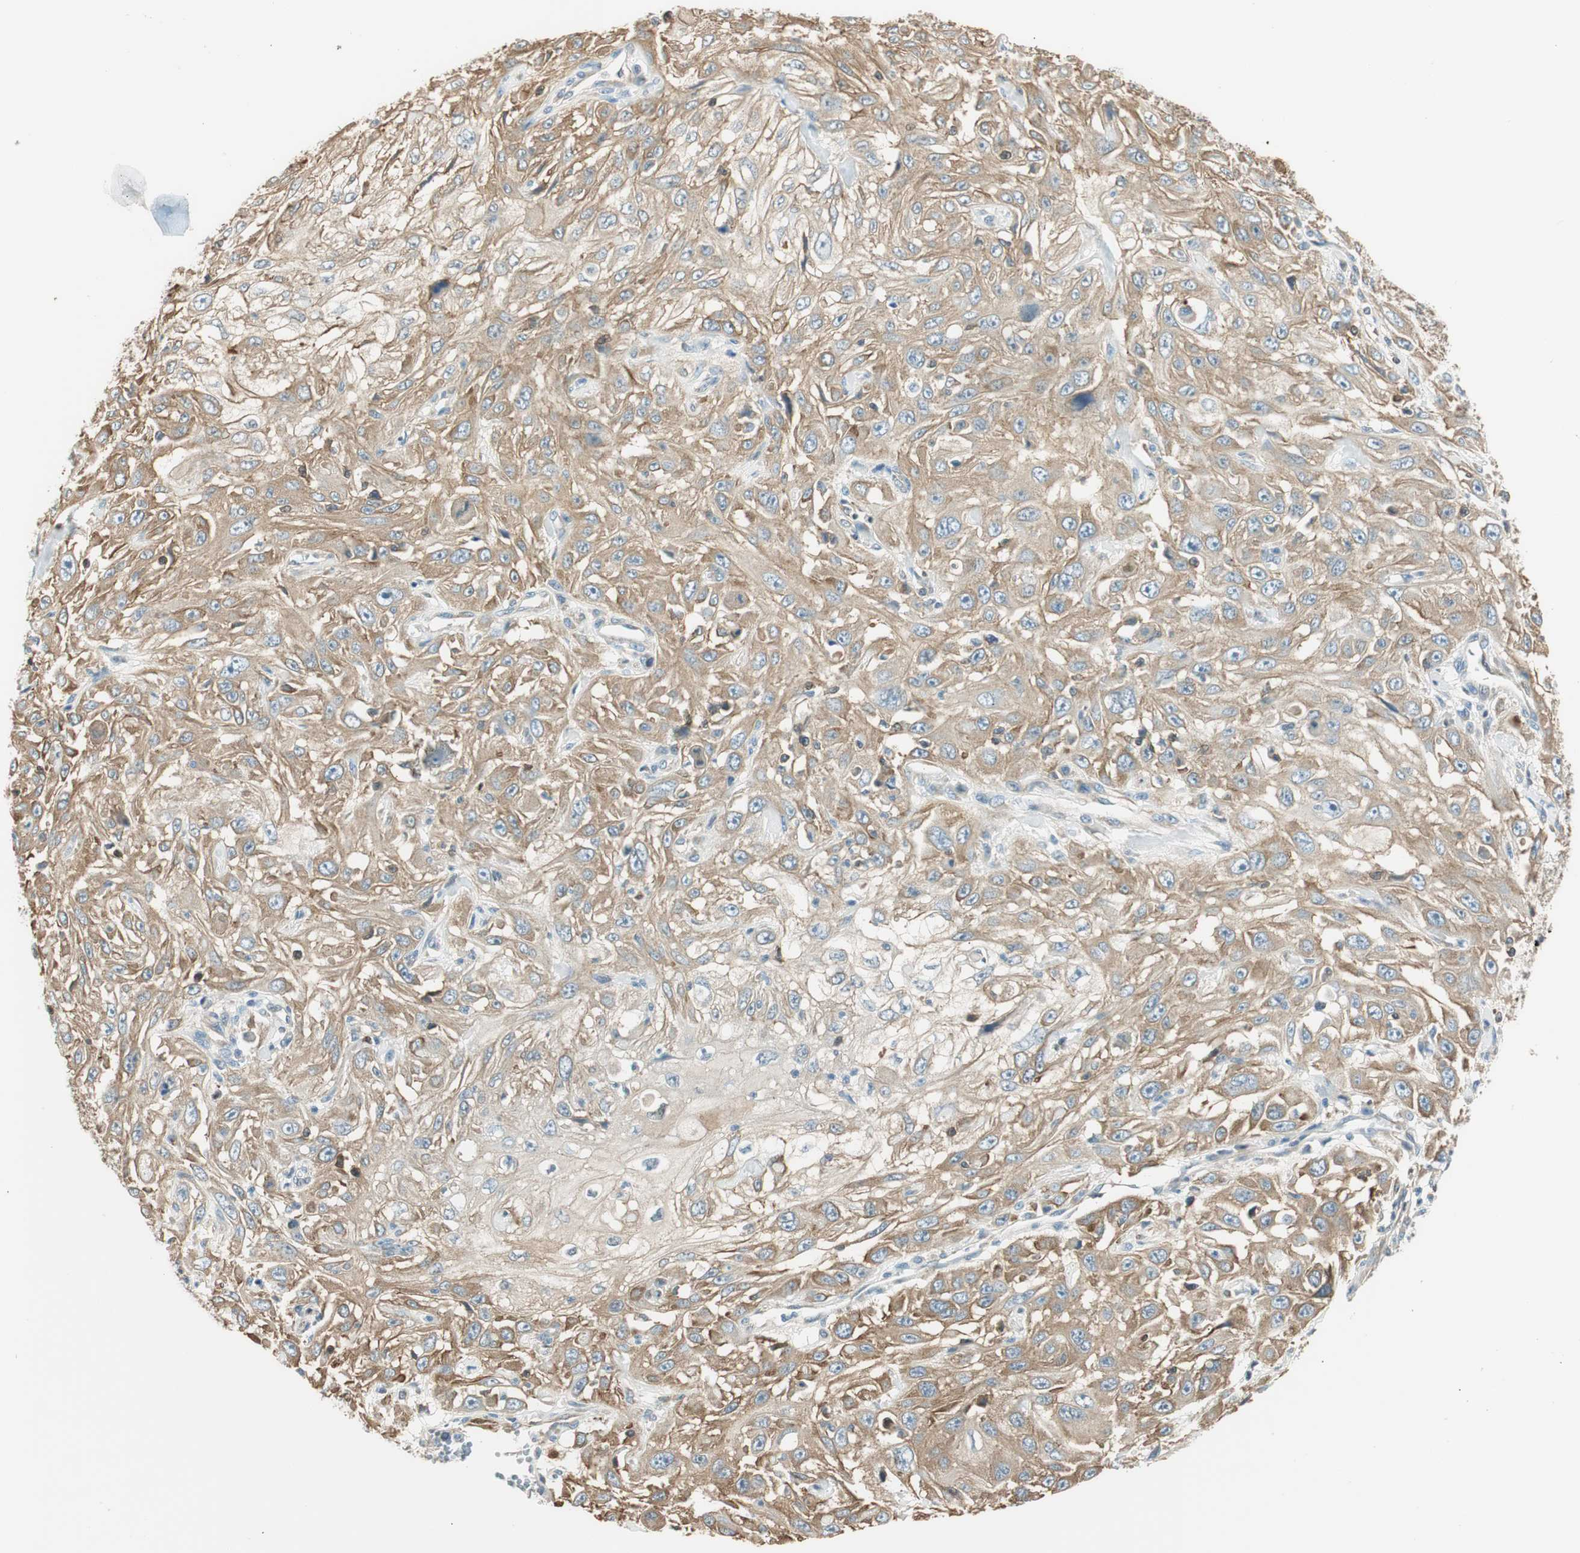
{"staining": {"intensity": "moderate", "quantity": ">75%", "location": "cytoplasmic/membranous"}, "tissue": "skin cancer", "cell_type": "Tumor cells", "image_type": "cancer", "snomed": [{"axis": "morphology", "description": "Squamous cell carcinoma, NOS"}, {"axis": "topography", "description": "Skin"}], "caption": "Immunohistochemical staining of skin cancer (squamous cell carcinoma) demonstrates medium levels of moderate cytoplasmic/membranous protein expression in about >75% of tumor cells.", "gene": "PI4K2B", "patient": {"sex": "male", "age": 75}}